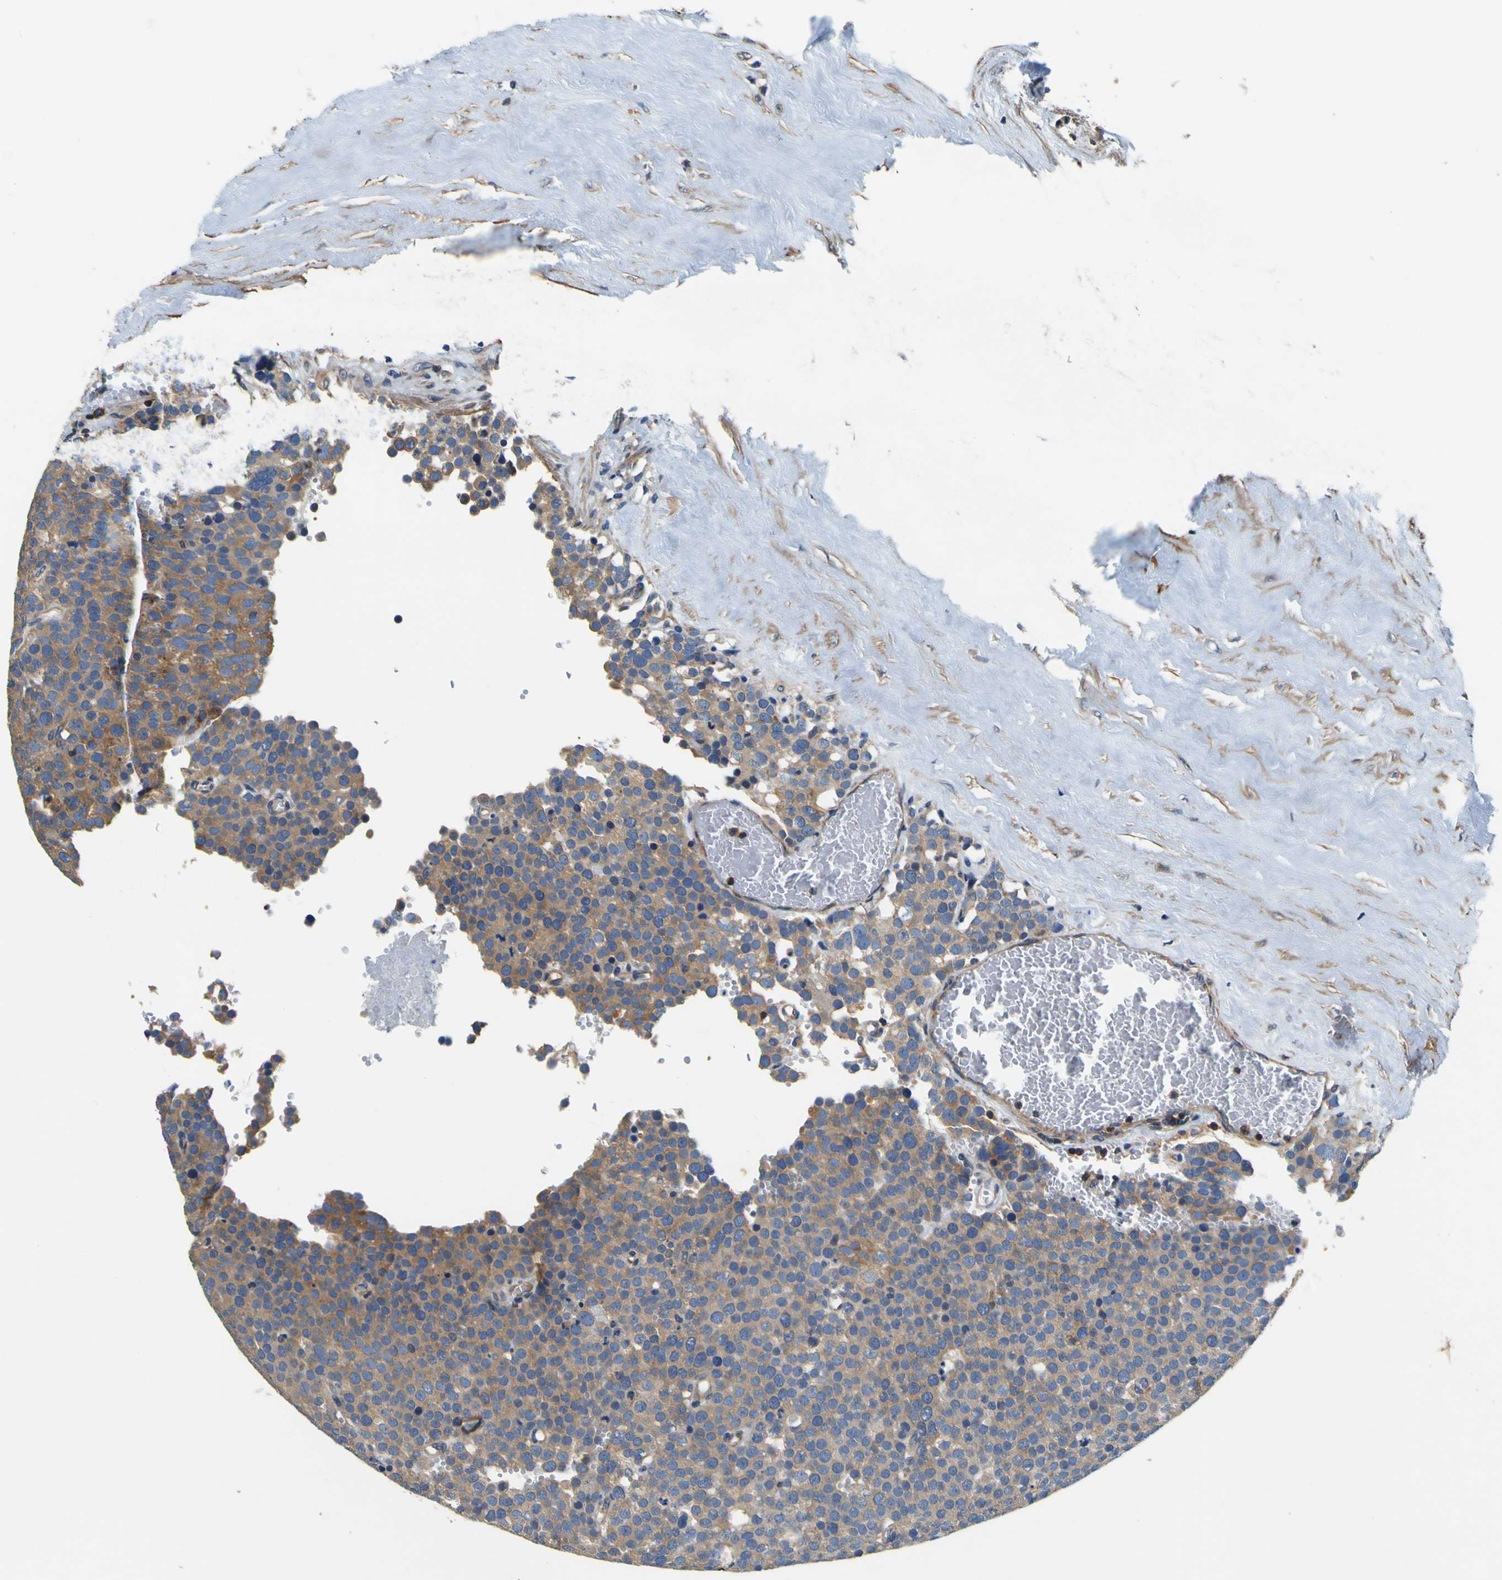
{"staining": {"intensity": "weak", "quantity": ">75%", "location": "cytoplasmic/membranous"}, "tissue": "testis cancer", "cell_type": "Tumor cells", "image_type": "cancer", "snomed": [{"axis": "morphology", "description": "Normal tissue, NOS"}, {"axis": "morphology", "description": "Seminoma, NOS"}, {"axis": "topography", "description": "Testis"}], "caption": "Immunohistochemistry histopathology image of seminoma (testis) stained for a protein (brown), which demonstrates low levels of weak cytoplasmic/membranous expression in approximately >75% of tumor cells.", "gene": "CNR2", "patient": {"sex": "male", "age": 71}}